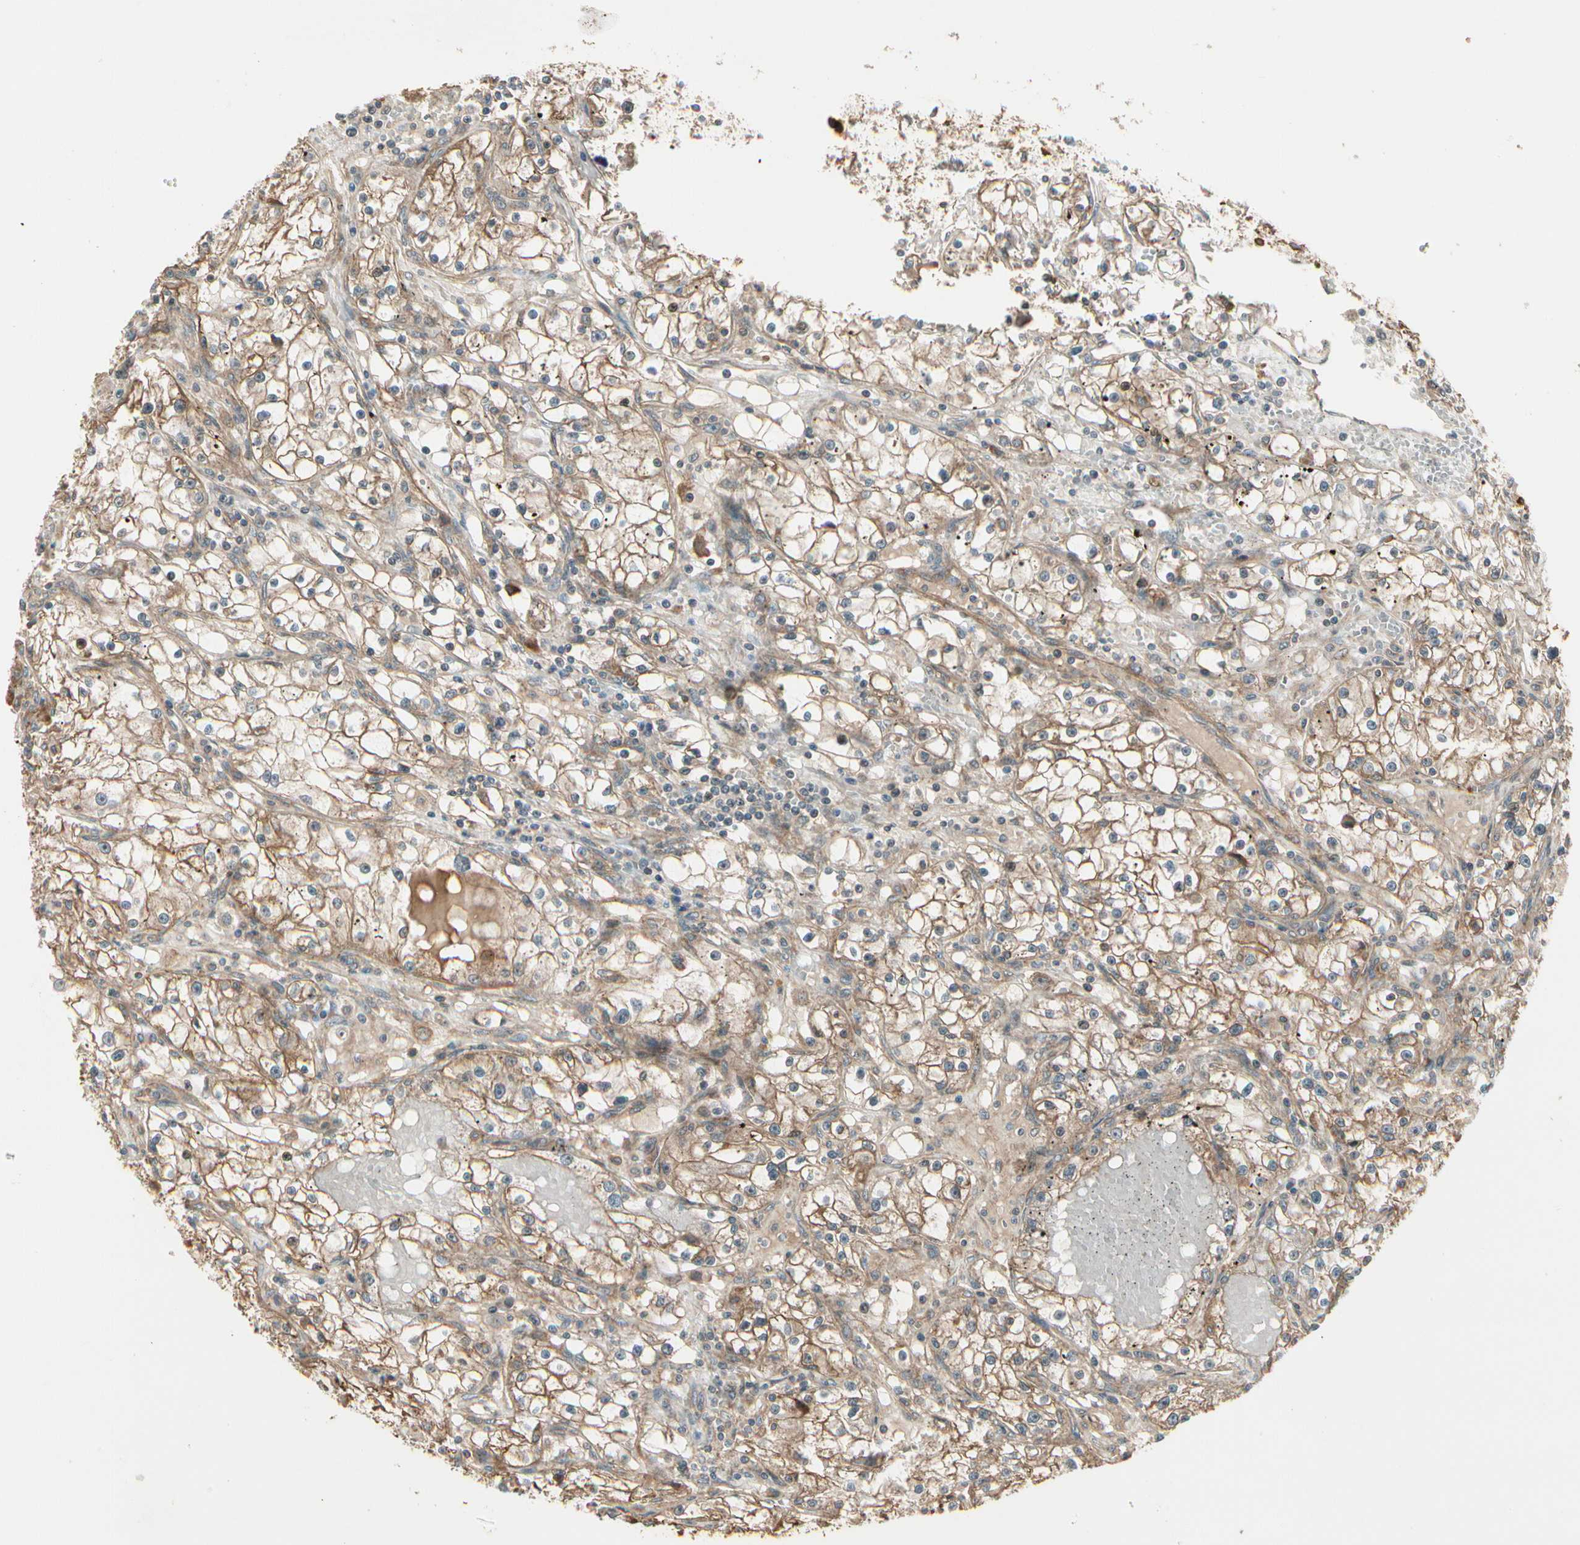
{"staining": {"intensity": "moderate", "quantity": ">75%", "location": "cytoplasmic/membranous"}, "tissue": "renal cancer", "cell_type": "Tumor cells", "image_type": "cancer", "snomed": [{"axis": "morphology", "description": "Adenocarcinoma, NOS"}, {"axis": "topography", "description": "Kidney"}], "caption": "Tumor cells reveal medium levels of moderate cytoplasmic/membranous positivity in approximately >75% of cells in renal cancer (adenocarcinoma).", "gene": "FKBP15", "patient": {"sex": "male", "age": 56}}